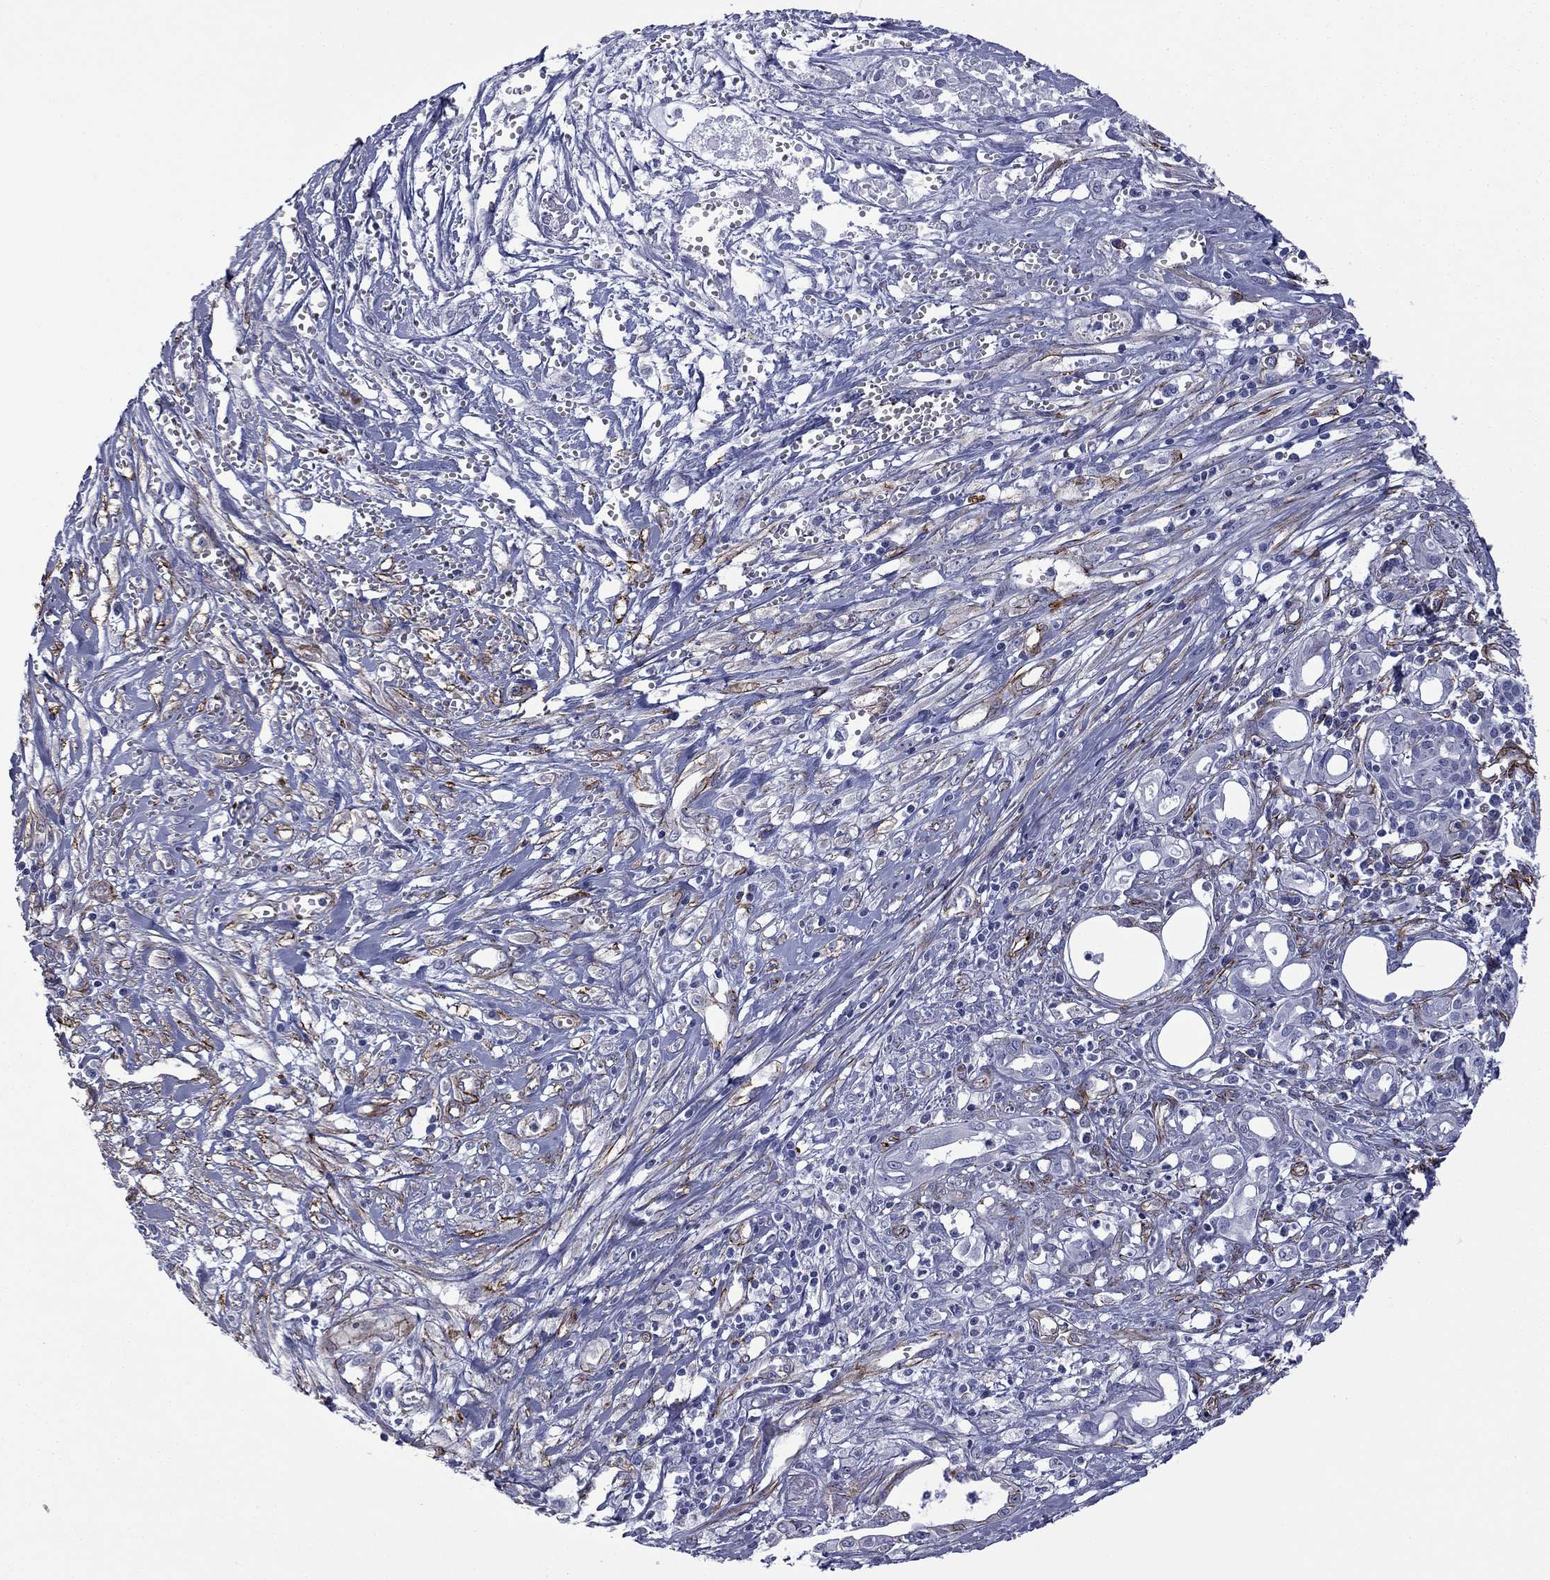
{"staining": {"intensity": "negative", "quantity": "none", "location": "none"}, "tissue": "pancreatic cancer", "cell_type": "Tumor cells", "image_type": "cancer", "snomed": [{"axis": "morphology", "description": "Adenocarcinoma, NOS"}, {"axis": "topography", "description": "Pancreas"}], "caption": "The image shows no staining of tumor cells in pancreatic cancer (adenocarcinoma).", "gene": "CAVIN3", "patient": {"sex": "male", "age": 71}}